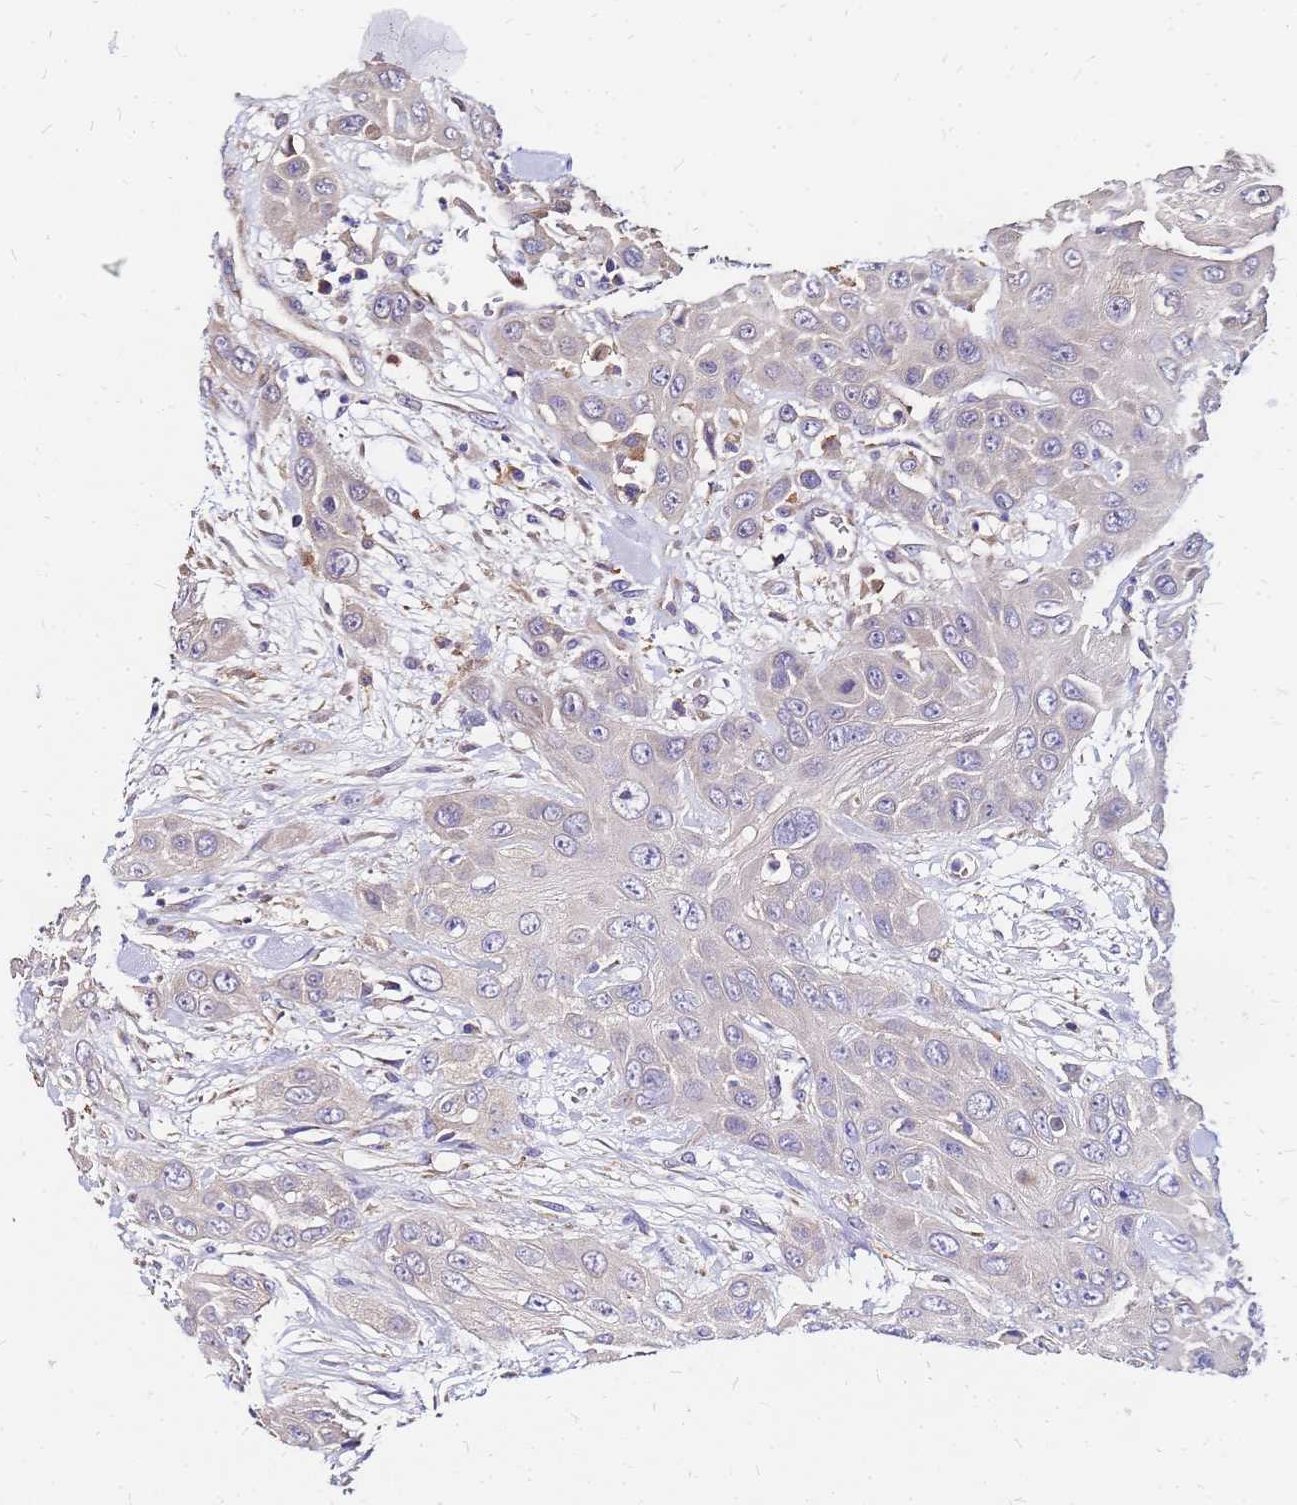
{"staining": {"intensity": "negative", "quantity": "none", "location": "none"}, "tissue": "head and neck cancer", "cell_type": "Tumor cells", "image_type": "cancer", "snomed": [{"axis": "morphology", "description": "Squamous cell carcinoma, NOS"}, {"axis": "topography", "description": "Head-Neck"}], "caption": "Photomicrograph shows no protein expression in tumor cells of squamous cell carcinoma (head and neck) tissue. (DAB immunohistochemistry visualized using brightfield microscopy, high magnification).", "gene": "ARHGEF5", "patient": {"sex": "male", "age": 81}}